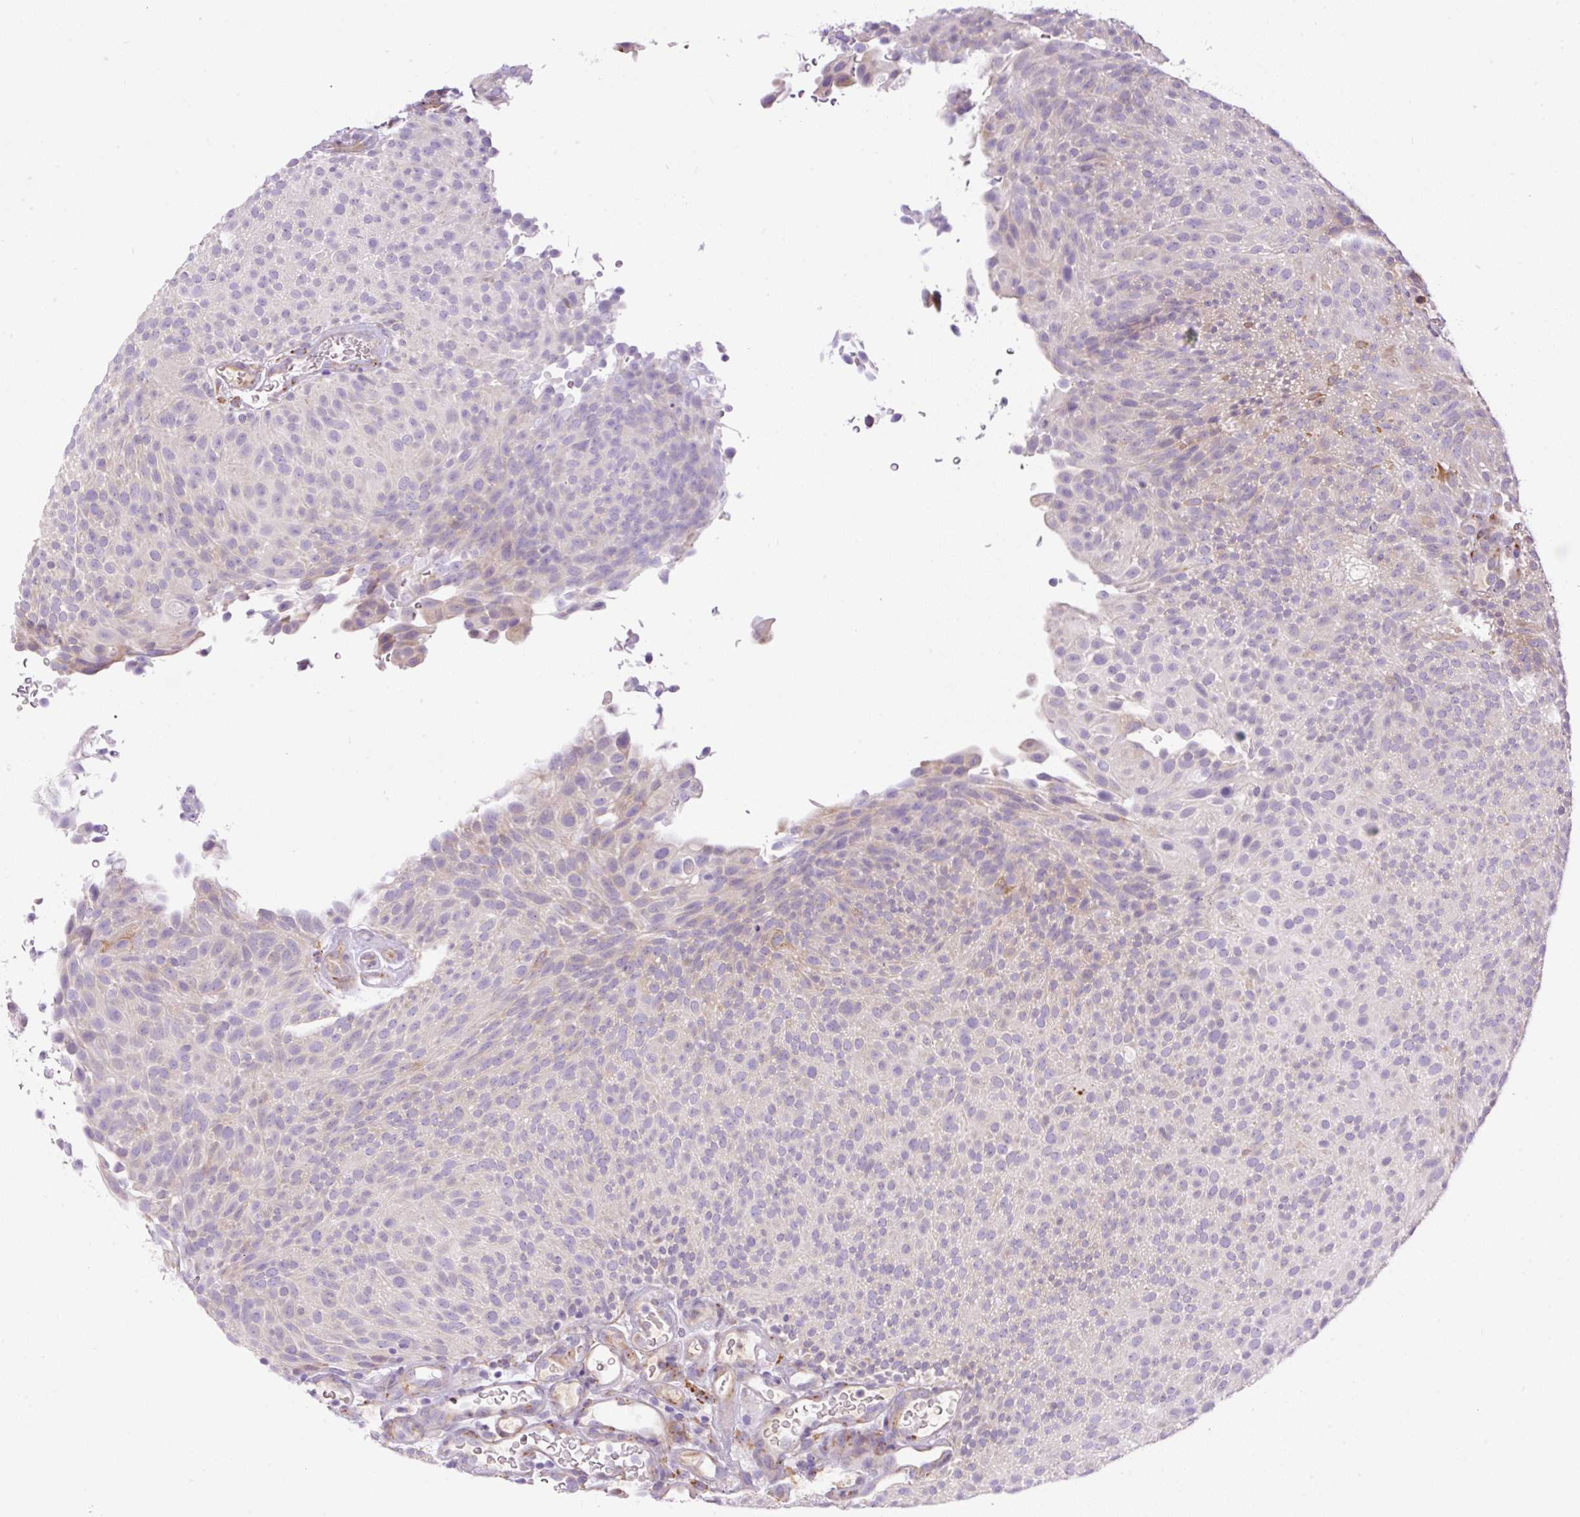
{"staining": {"intensity": "moderate", "quantity": "<25%", "location": "cytoplasmic/membranous"}, "tissue": "urothelial cancer", "cell_type": "Tumor cells", "image_type": "cancer", "snomed": [{"axis": "morphology", "description": "Urothelial carcinoma, Low grade"}, {"axis": "topography", "description": "Urinary bladder"}], "caption": "Protein expression analysis of human urothelial cancer reveals moderate cytoplasmic/membranous staining in approximately <25% of tumor cells. (IHC, brightfield microscopy, high magnification).", "gene": "POFUT1", "patient": {"sex": "male", "age": 78}}